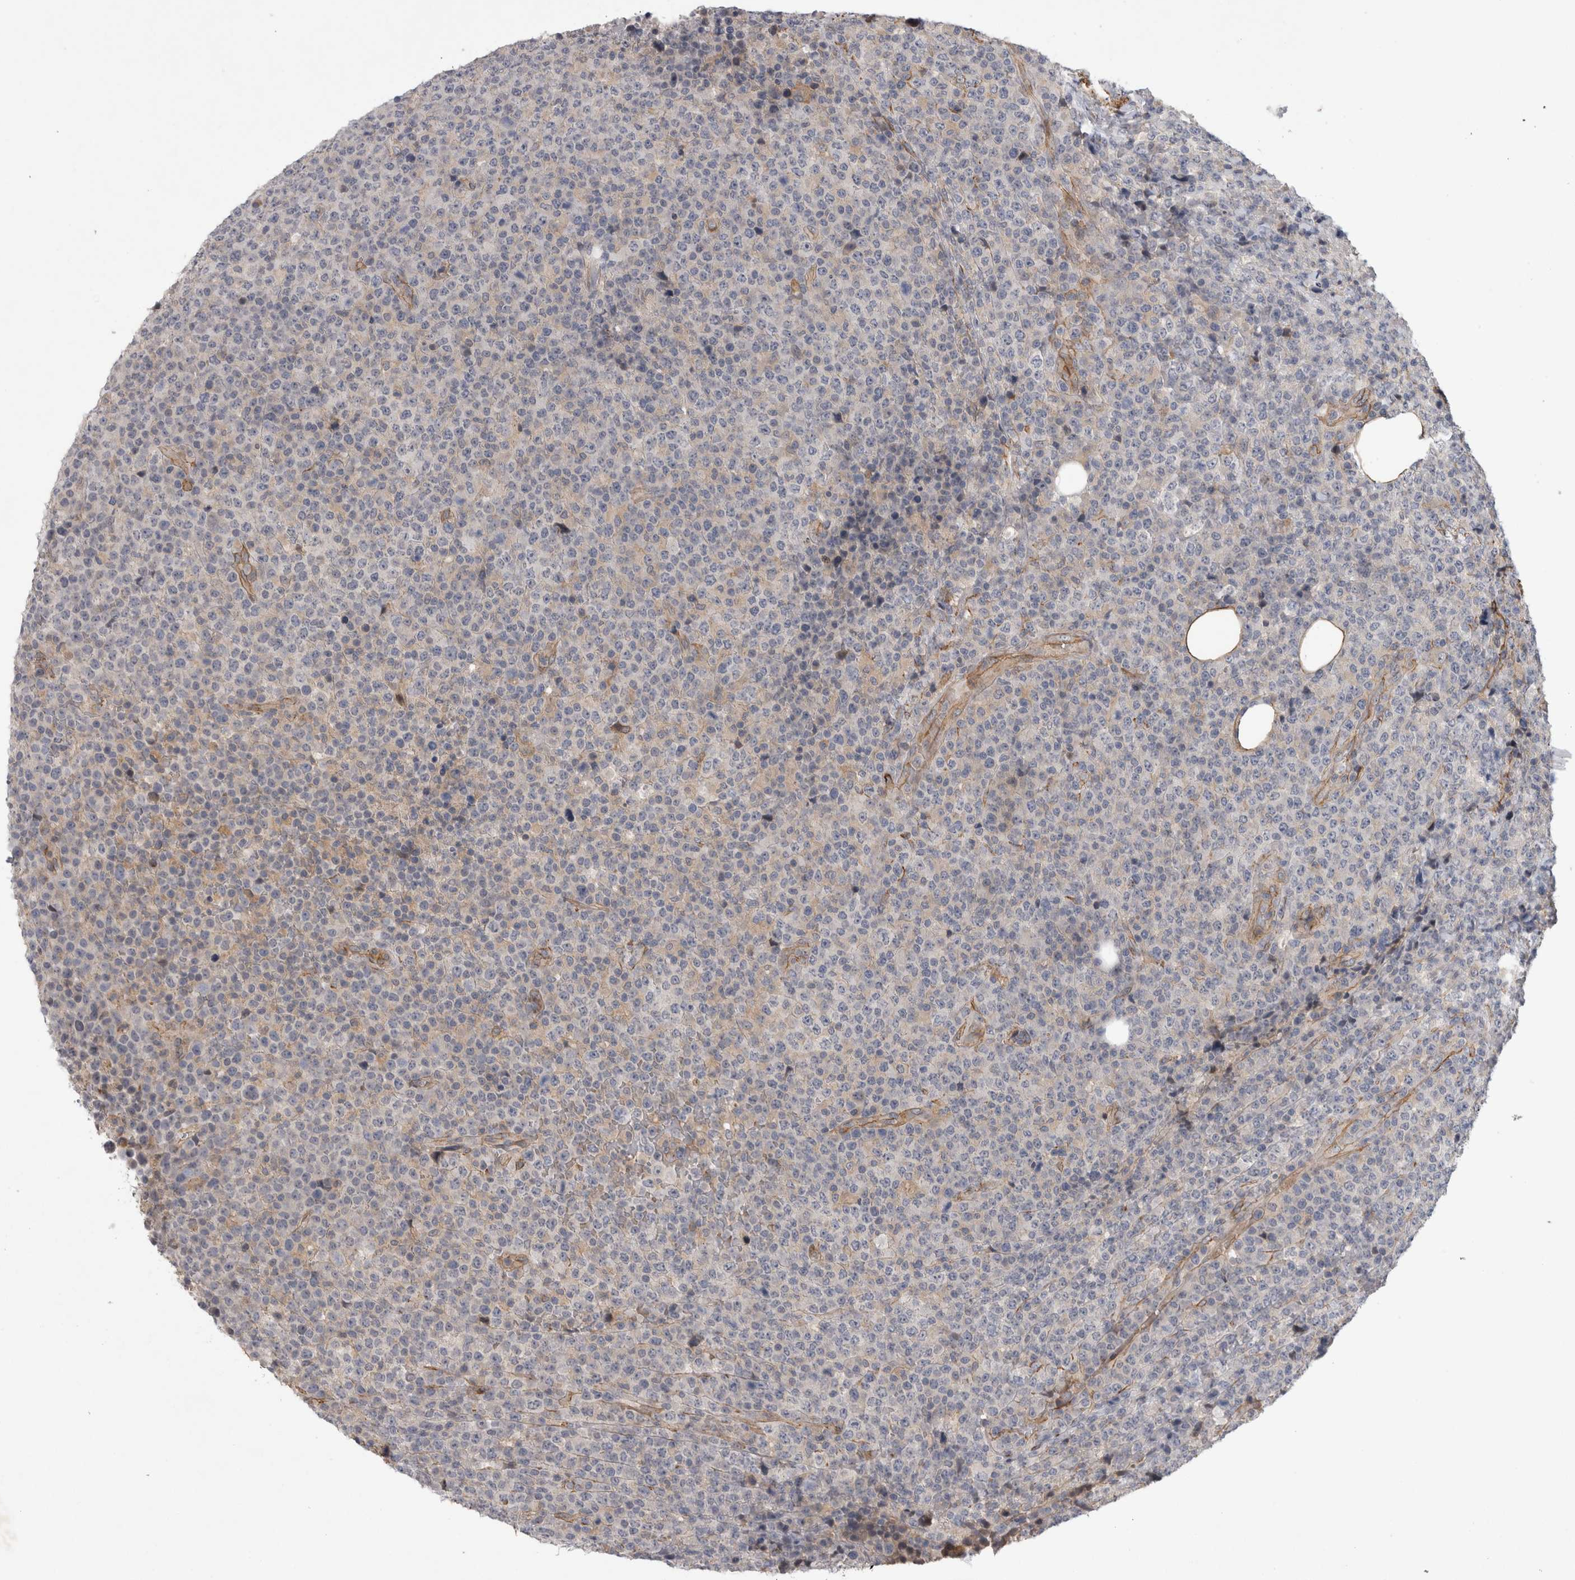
{"staining": {"intensity": "negative", "quantity": "none", "location": "none"}, "tissue": "lymphoma", "cell_type": "Tumor cells", "image_type": "cancer", "snomed": [{"axis": "morphology", "description": "Malignant lymphoma, non-Hodgkin's type, High grade"}, {"axis": "topography", "description": "Lymph node"}], "caption": "Malignant lymphoma, non-Hodgkin's type (high-grade) was stained to show a protein in brown. There is no significant expression in tumor cells.", "gene": "ANKFY1", "patient": {"sex": "male", "age": 13}}